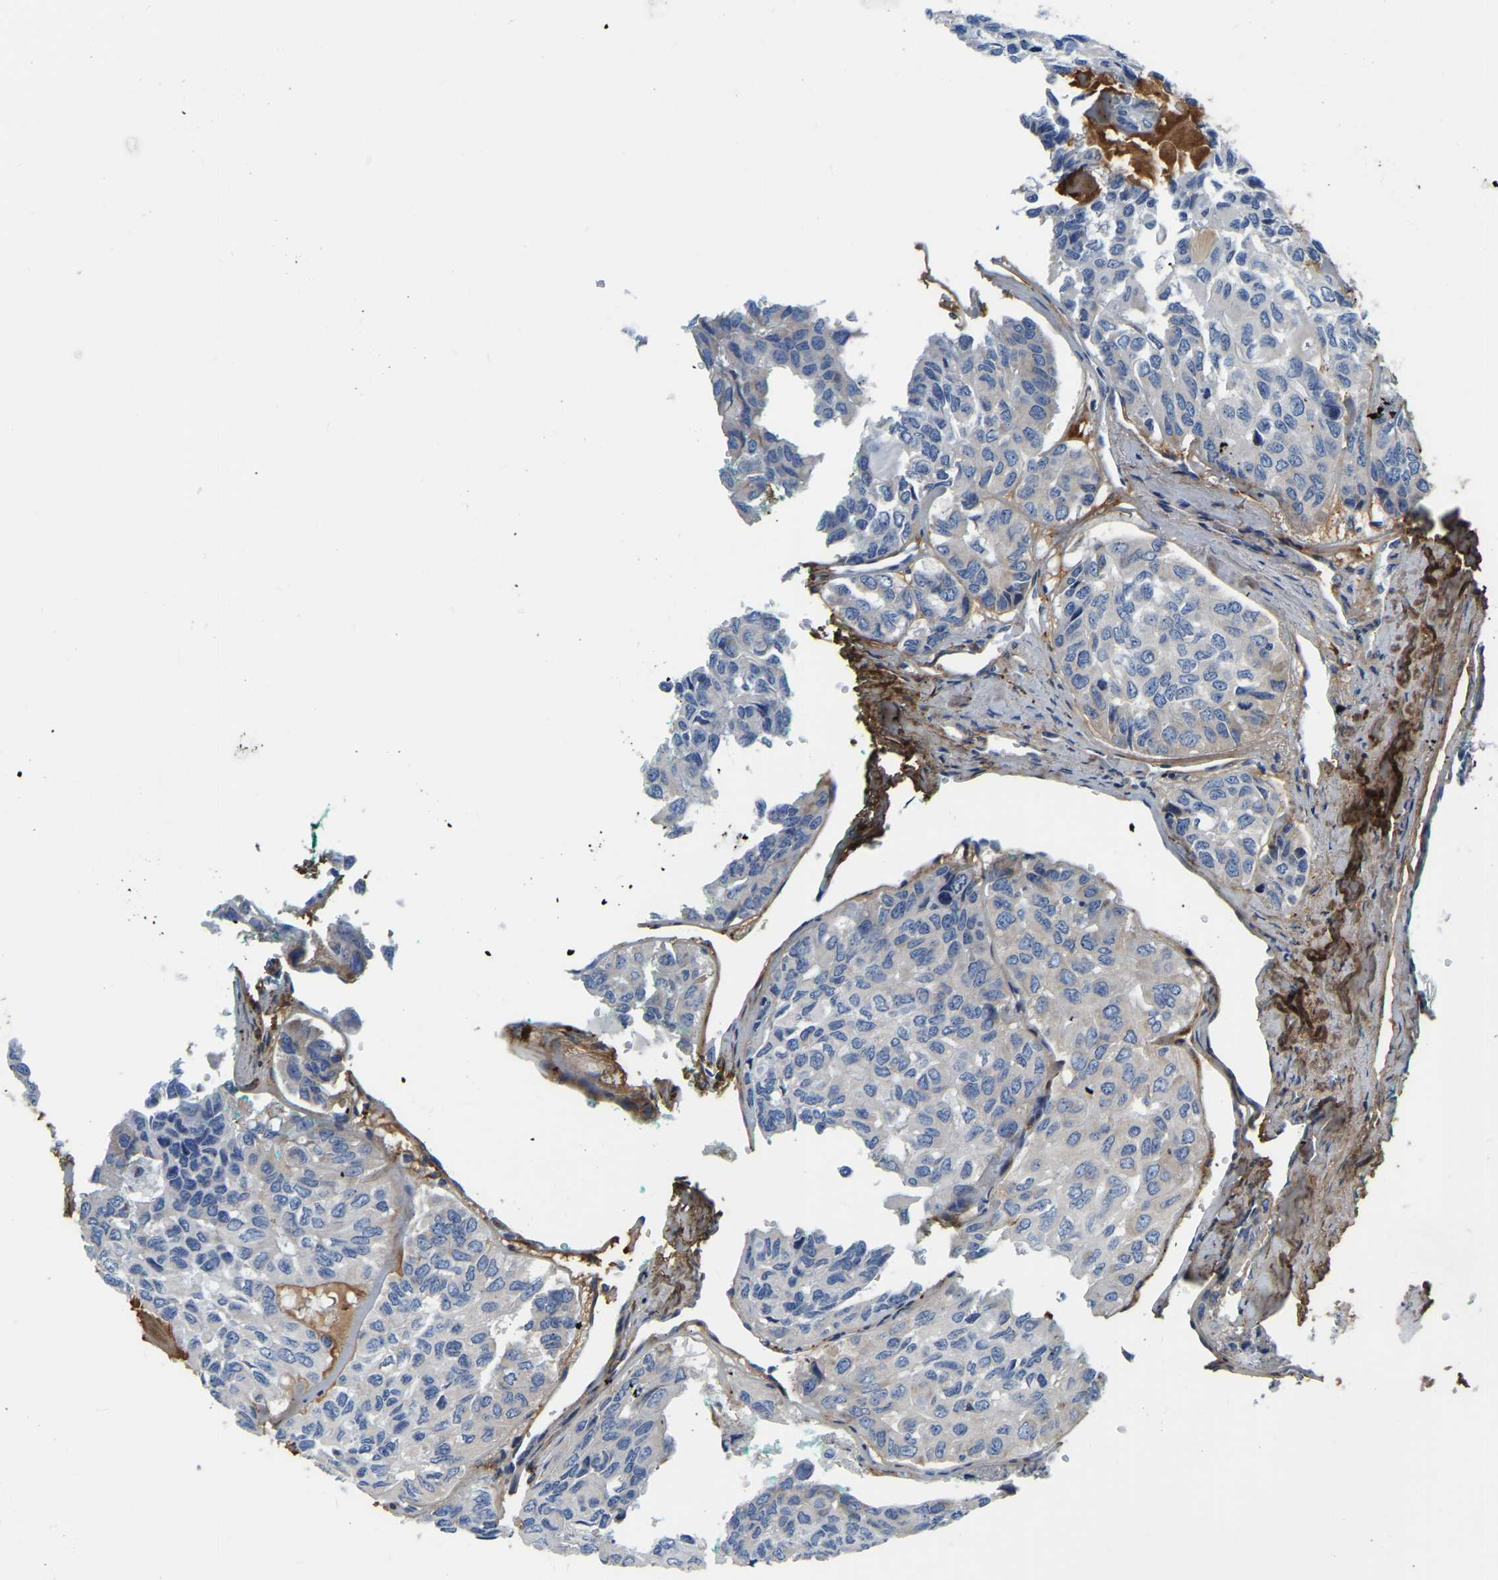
{"staining": {"intensity": "negative", "quantity": "none", "location": "none"}, "tissue": "head and neck cancer", "cell_type": "Tumor cells", "image_type": "cancer", "snomed": [{"axis": "morphology", "description": "Adenocarcinoma, NOS"}, {"axis": "topography", "description": "Salivary gland, NOS"}, {"axis": "topography", "description": "Head-Neck"}], "caption": "Immunohistochemistry of human head and neck adenocarcinoma exhibits no staining in tumor cells.", "gene": "COL6A1", "patient": {"sex": "female", "age": 76}}